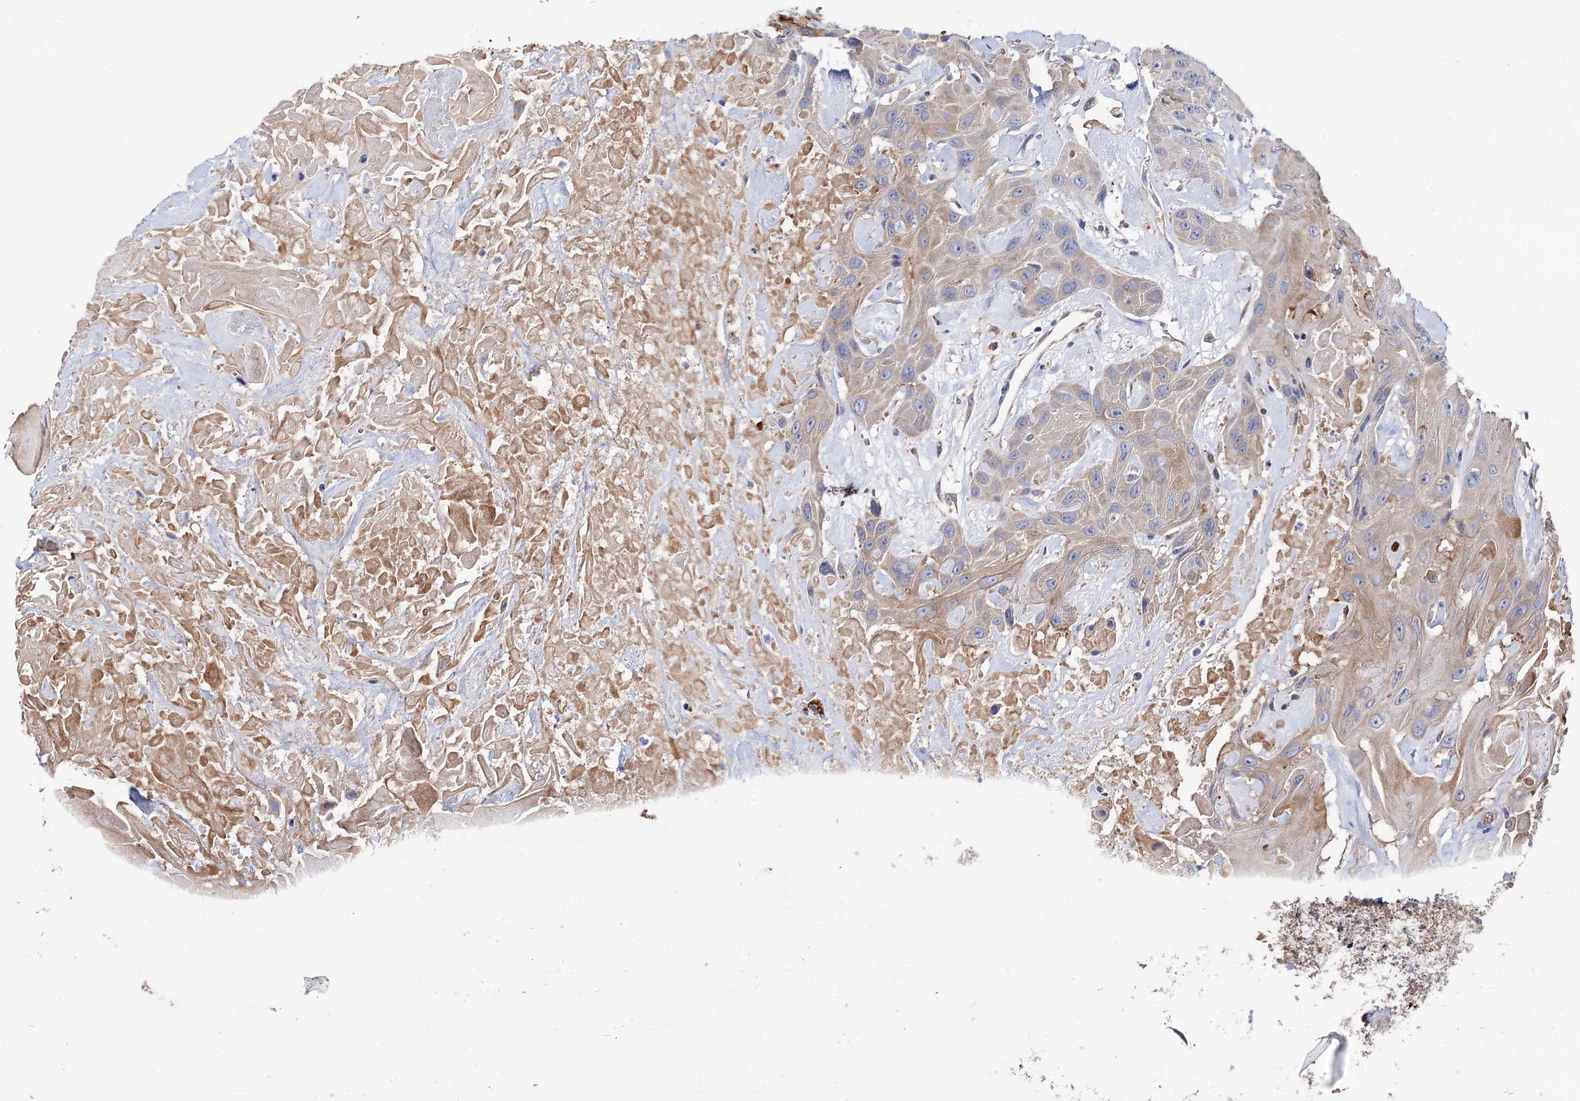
{"staining": {"intensity": "weak", "quantity": ">75%", "location": "cytoplasmic/membranous"}, "tissue": "head and neck cancer", "cell_type": "Tumor cells", "image_type": "cancer", "snomed": [{"axis": "morphology", "description": "Squamous cell carcinoma, NOS"}, {"axis": "topography", "description": "Head-Neck"}], "caption": "Protein staining demonstrates weak cytoplasmic/membranous positivity in approximately >75% of tumor cells in head and neck squamous cell carcinoma.", "gene": "BBS4", "patient": {"sex": "male", "age": 81}}